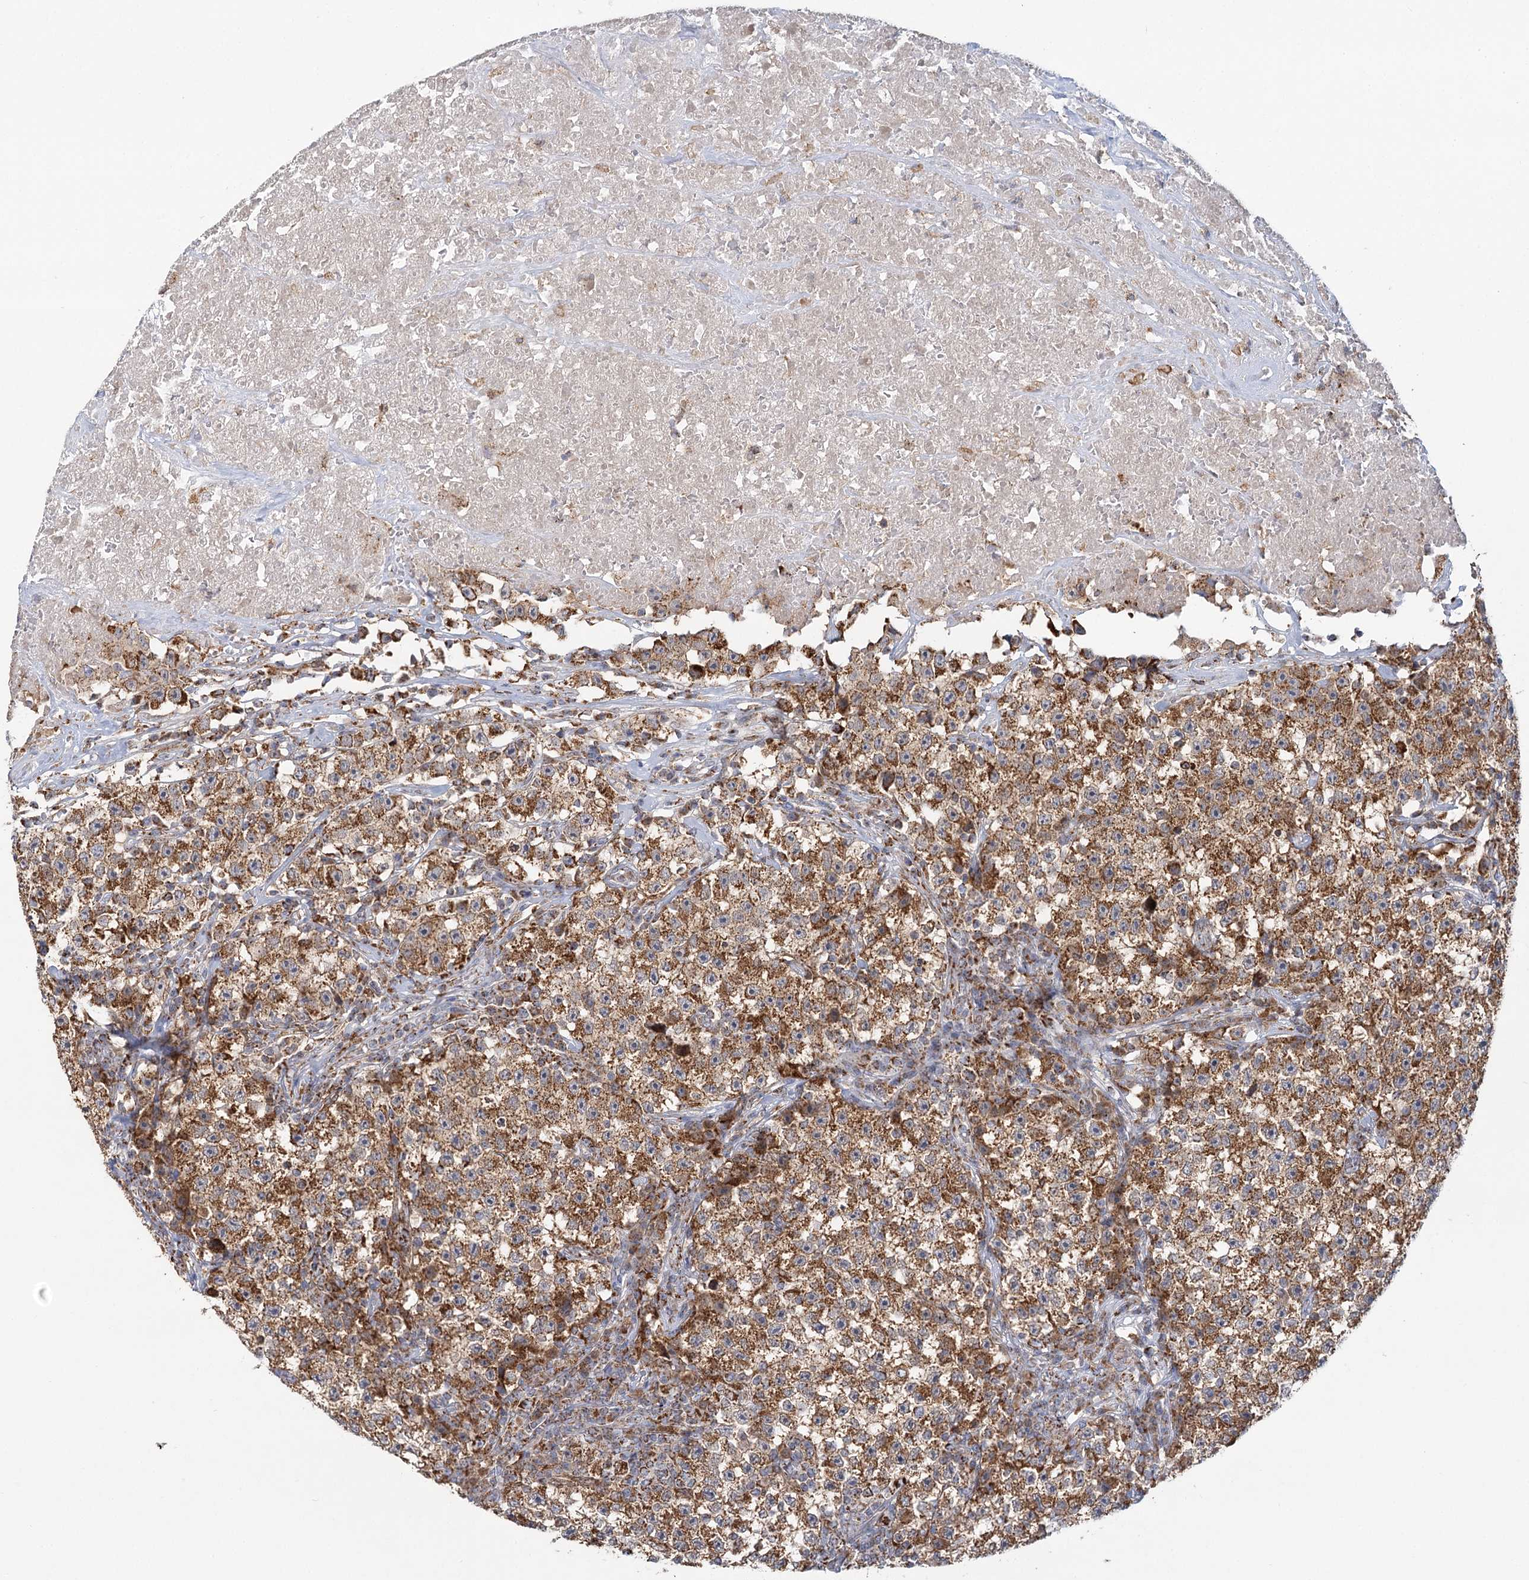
{"staining": {"intensity": "strong", "quantity": ">75%", "location": "cytoplasmic/membranous"}, "tissue": "testis cancer", "cell_type": "Tumor cells", "image_type": "cancer", "snomed": [{"axis": "morphology", "description": "Seminoma, NOS"}, {"axis": "topography", "description": "Testis"}], "caption": "Immunohistochemical staining of testis cancer (seminoma) shows strong cytoplasmic/membranous protein positivity in approximately >75% of tumor cells. (DAB IHC with brightfield microscopy, high magnification).", "gene": "TAS1R1", "patient": {"sex": "male", "age": 22}}